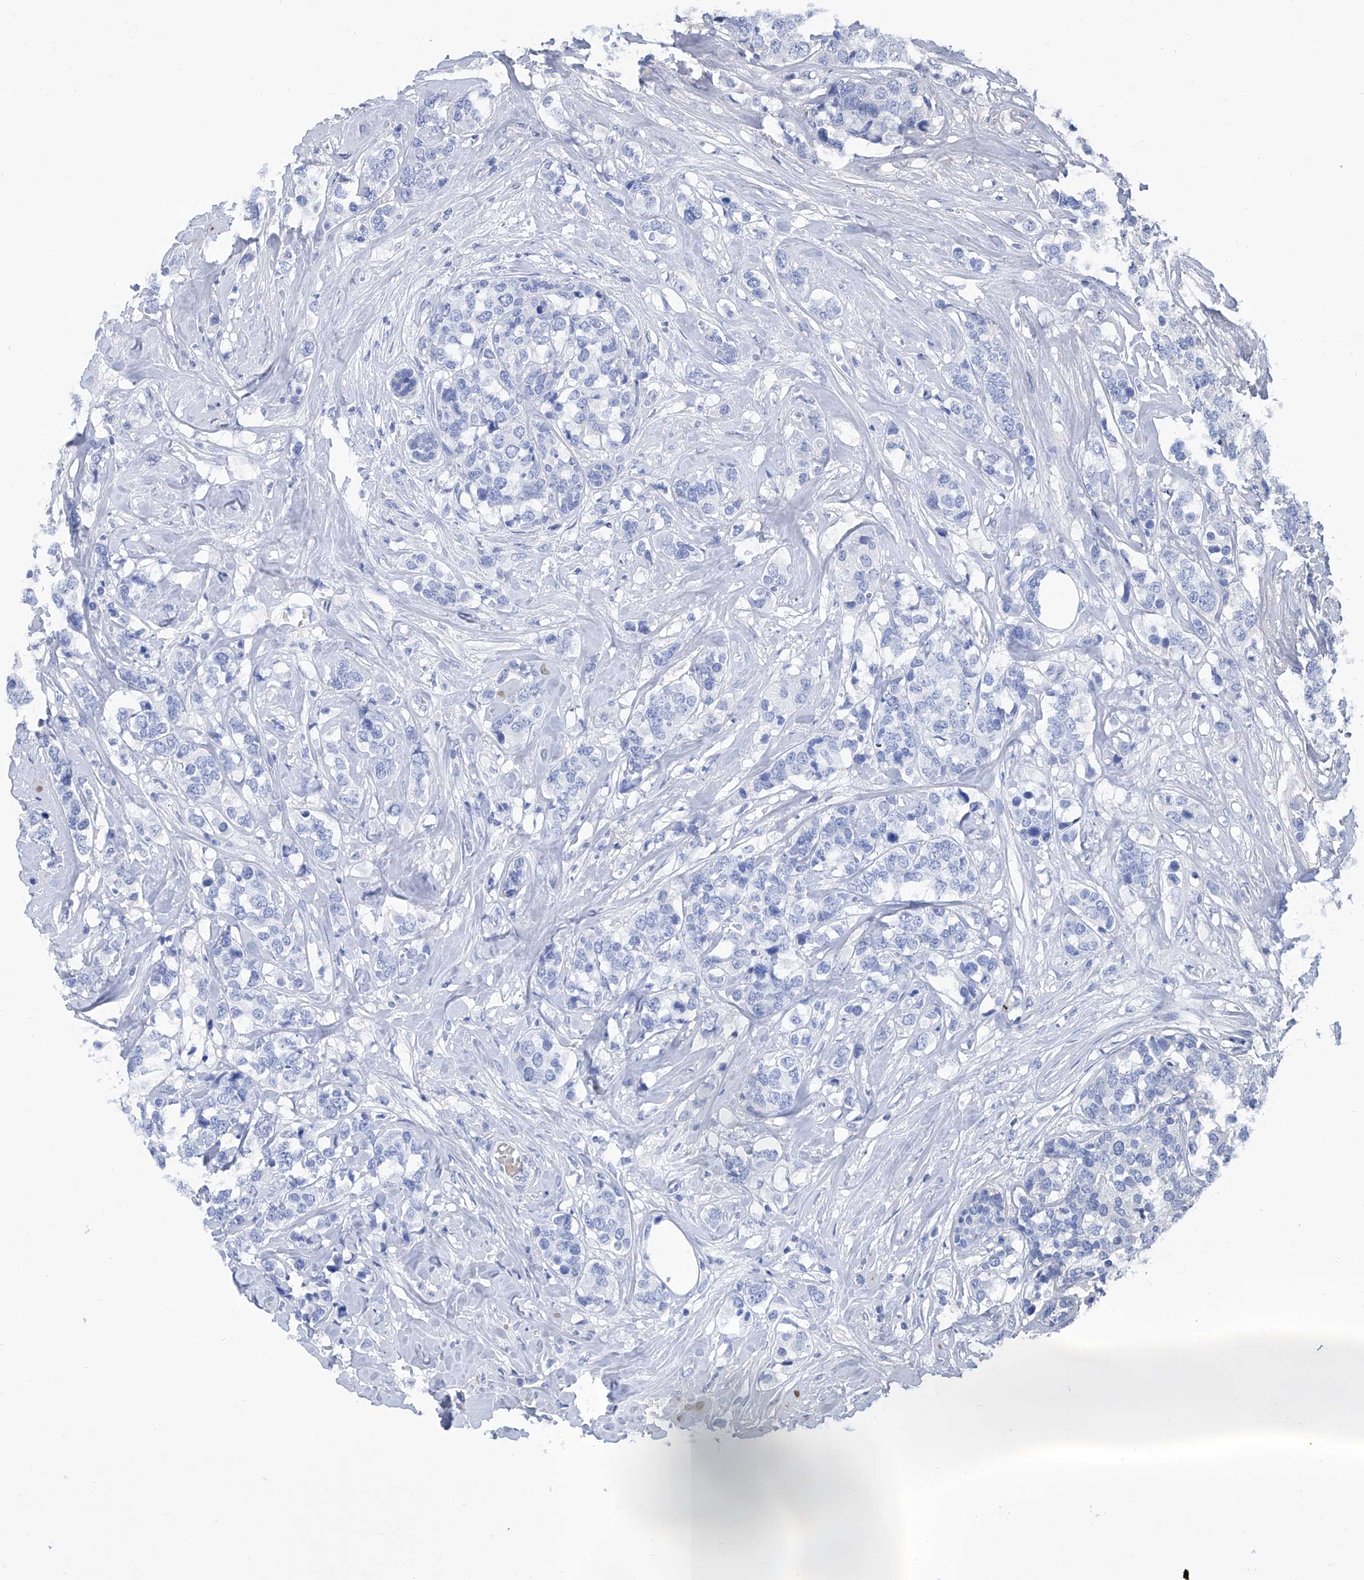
{"staining": {"intensity": "negative", "quantity": "none", "location": "none"}, "tissue": "breast cancer", "cell_type": "Tumor cells", "image_type": "cancer", "snomed": [{"axis": "morphology", "description": "Lobular carcinoma"}, {"axis": "topography", "description": "Breast"}], "caption": "Immunohistochemistry micrograph of neoplastic tissue: breast cancer (lobular carcinoma) stained with DAB (3,3'-diaminobenzidine) exhibits no significant protein positivity in tumor cells.", "gene": "GPT", "patient": {"sex": "female", "age": 59}}